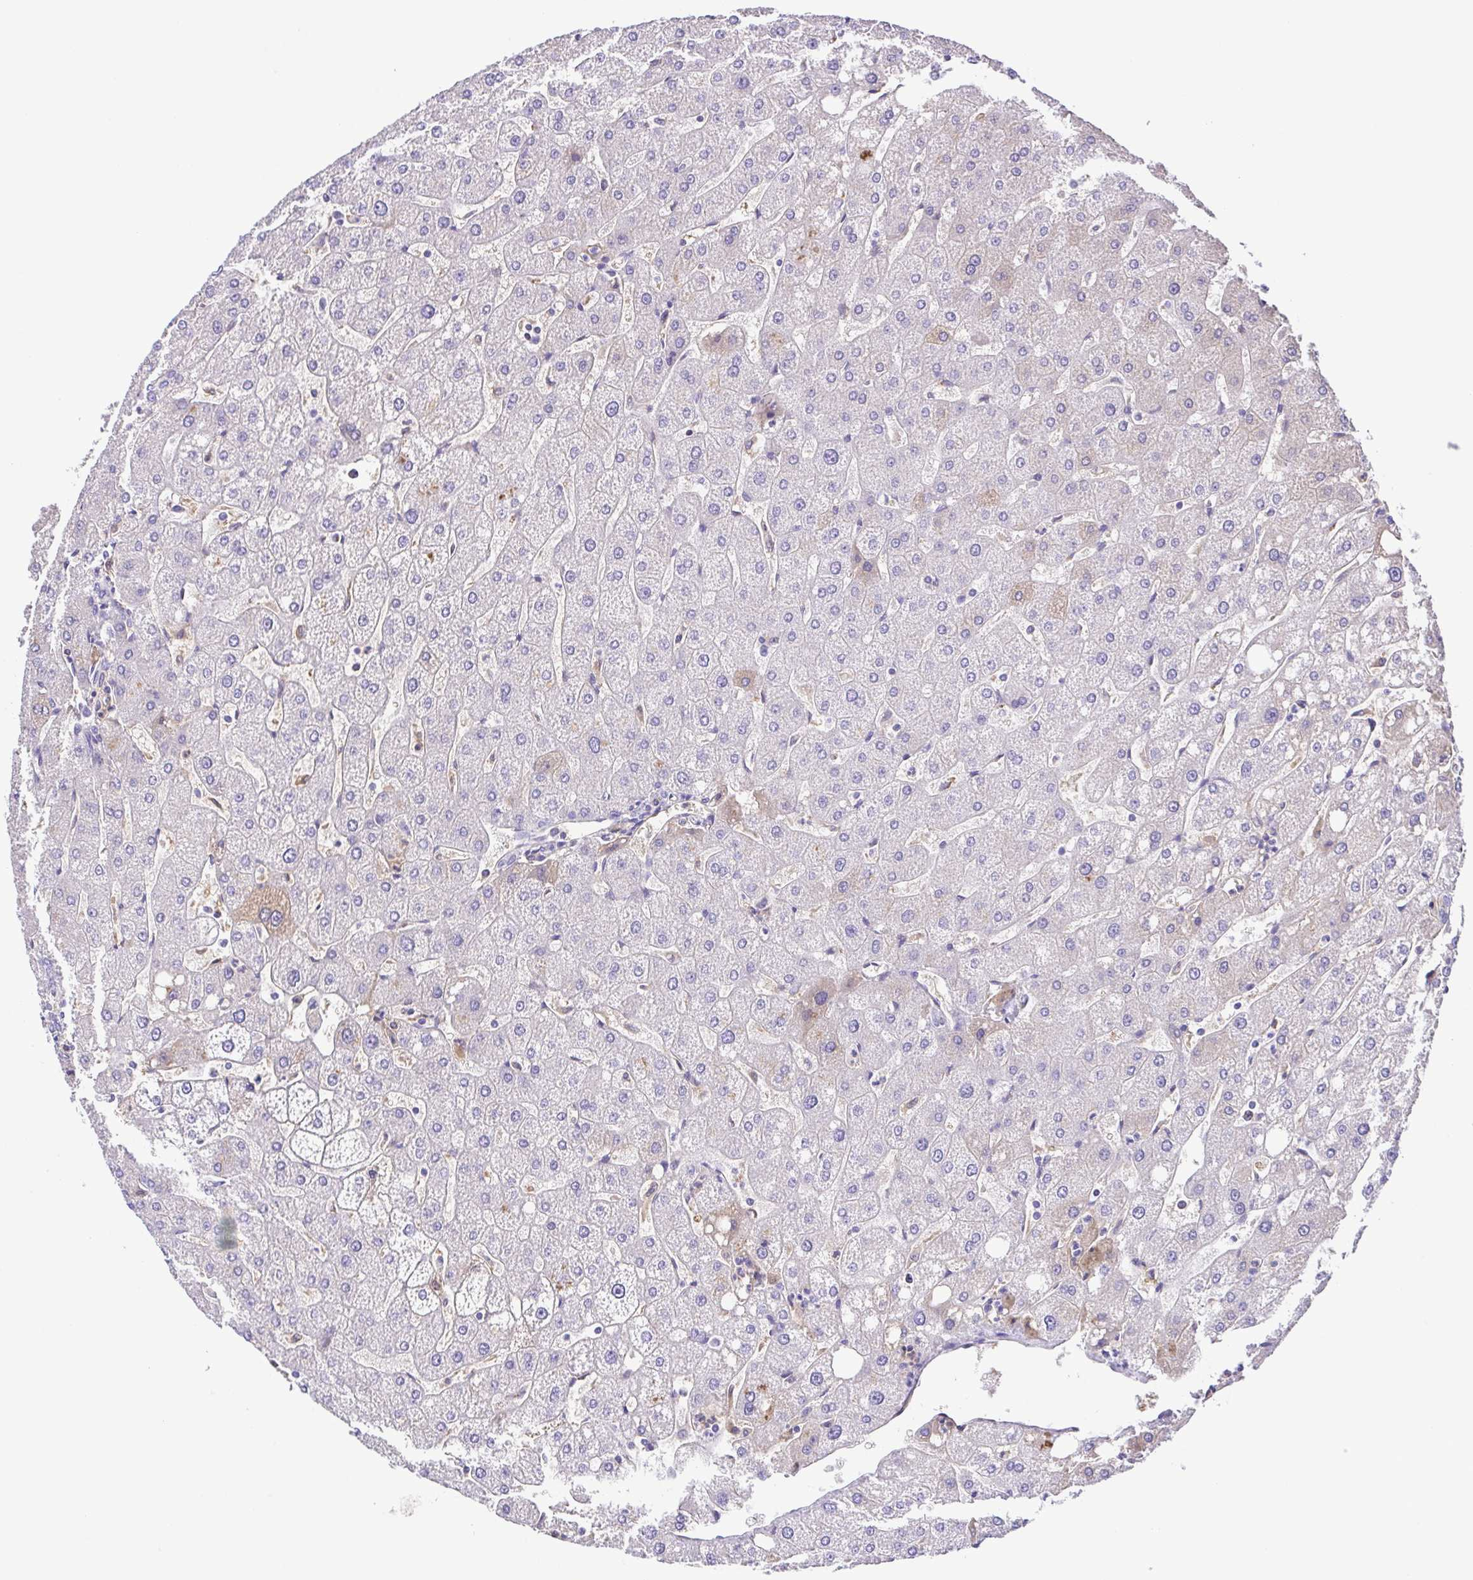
{"staining": {"intensity": "negative", "quantity": "none", "location": "none"}, "tissue": "liver", "cell_type": "Cholangiocytes", "image_type": "normal", "snomed": [{"axis": "morphology", "description": "Normal tissue, NOS"}, {"axis": "topography", "description": "Liver"}], "caption": "This micrograph is of normal liver stained with immunohistochemistry to label a protein in brown with the nuclei are counter-stained blue. There is no staining in cholangiocytes.", "gene": "IGFL1", "patient": {"sex": "male", "age": 67}}